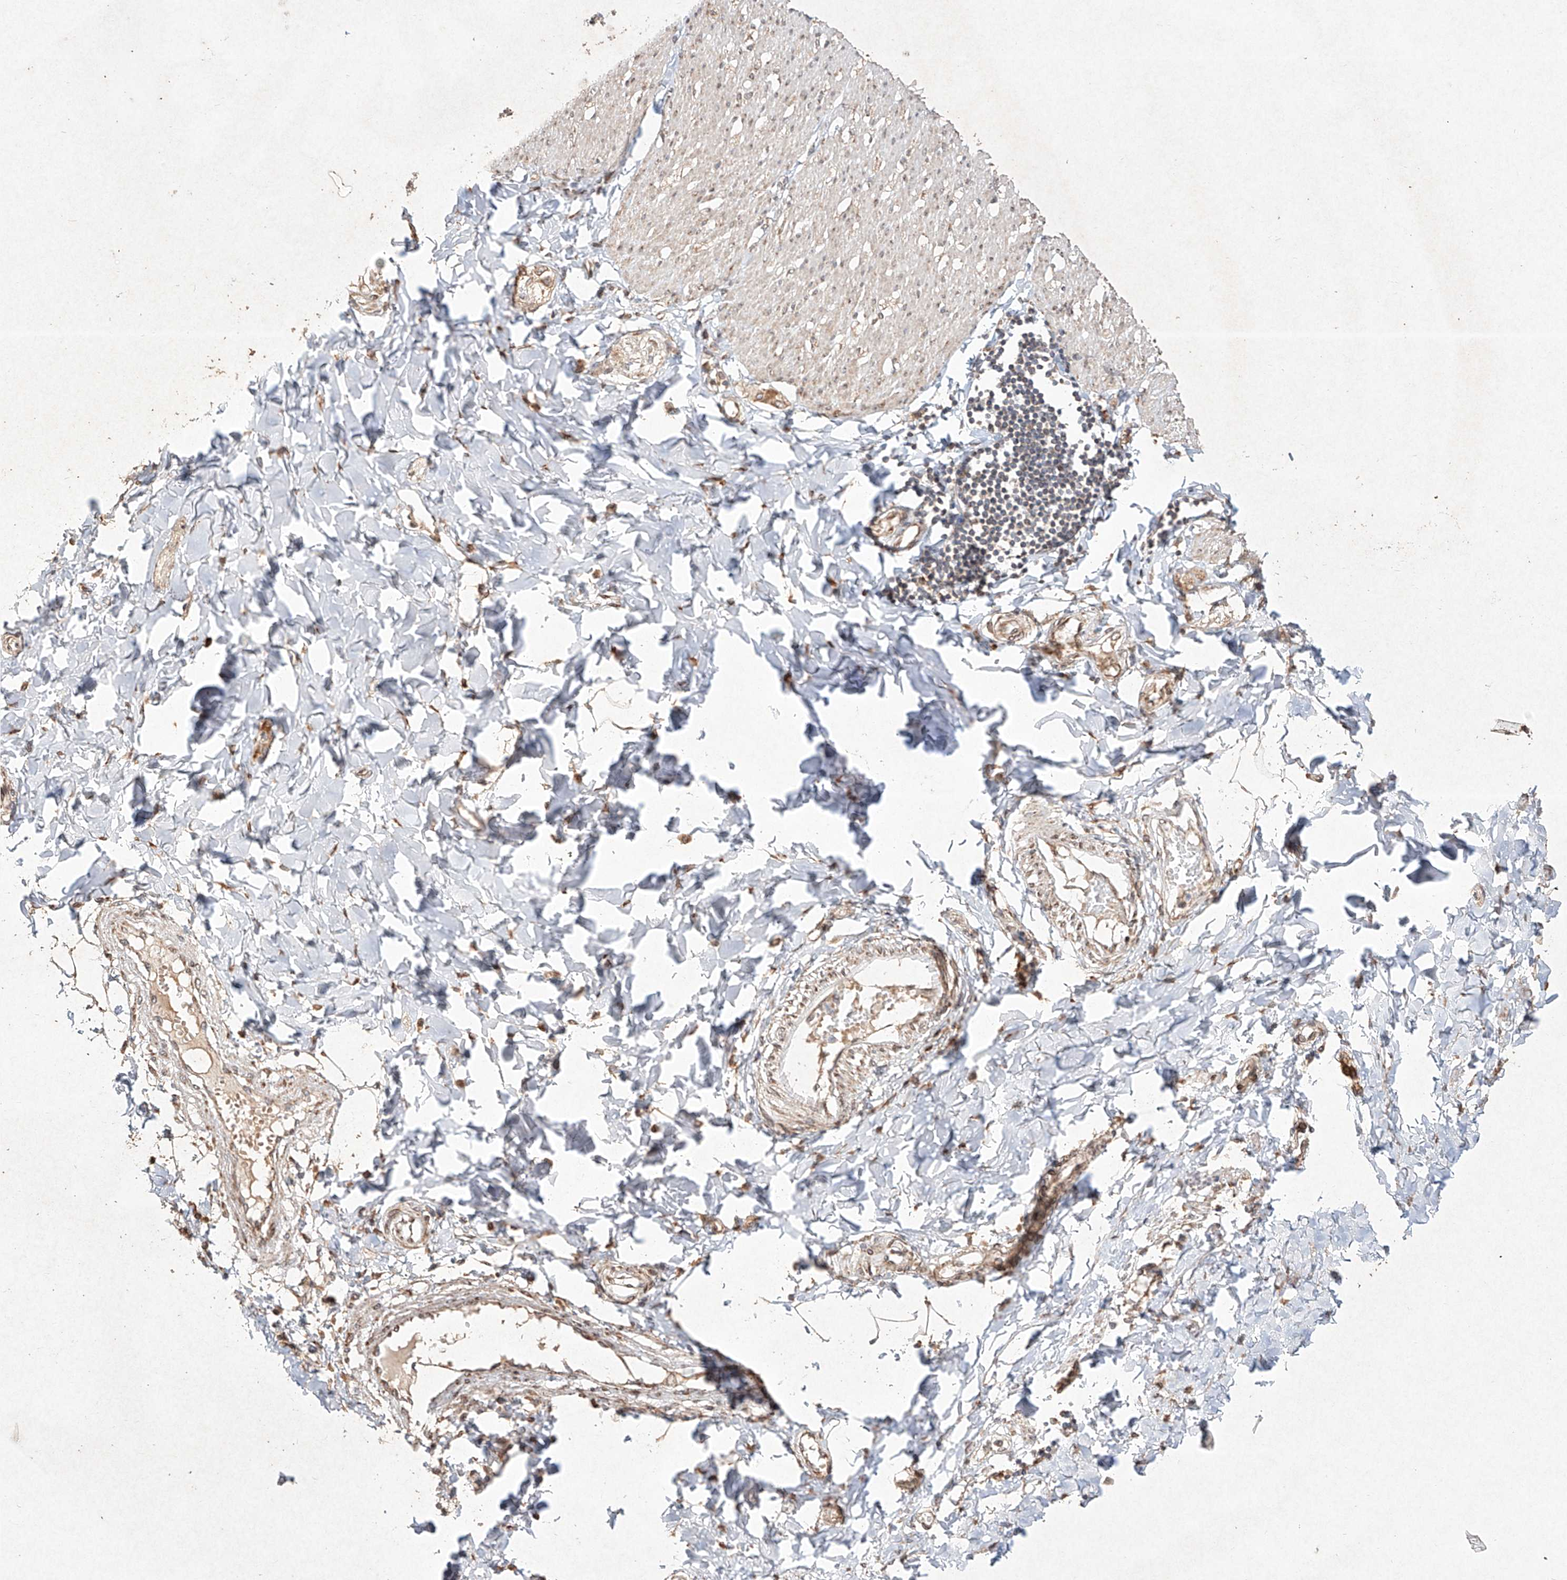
{"staining": {"intensity": "moderate", "quantity": "25%-75%", "location": "cytoplasmic/membranous,nuclear"}, "tissue": "smooth muscle", "cell_type": "Smooth muscle cells", "image_type": "normal", "snomed": [{"axis": "morphology", "description": "Normal tissue, NOS"}, {"axis": "morphology", "description": "Adenocarcinoma, NOS"}, {"axis": "topography", "description": "Colon"}, {"axis": "topography", "description": "Peripheral nerve tissue"}], "caption": "A brown stain highlights moderate cytoplasmic/membranous,nuclear positivity of a protein in smooth muscle cells of benign human smooth muscle. (IHC, brightfield microscopy, high magnification).", "gene": "SEMA3B", "patient": {"sex": "male", "age": 14}}